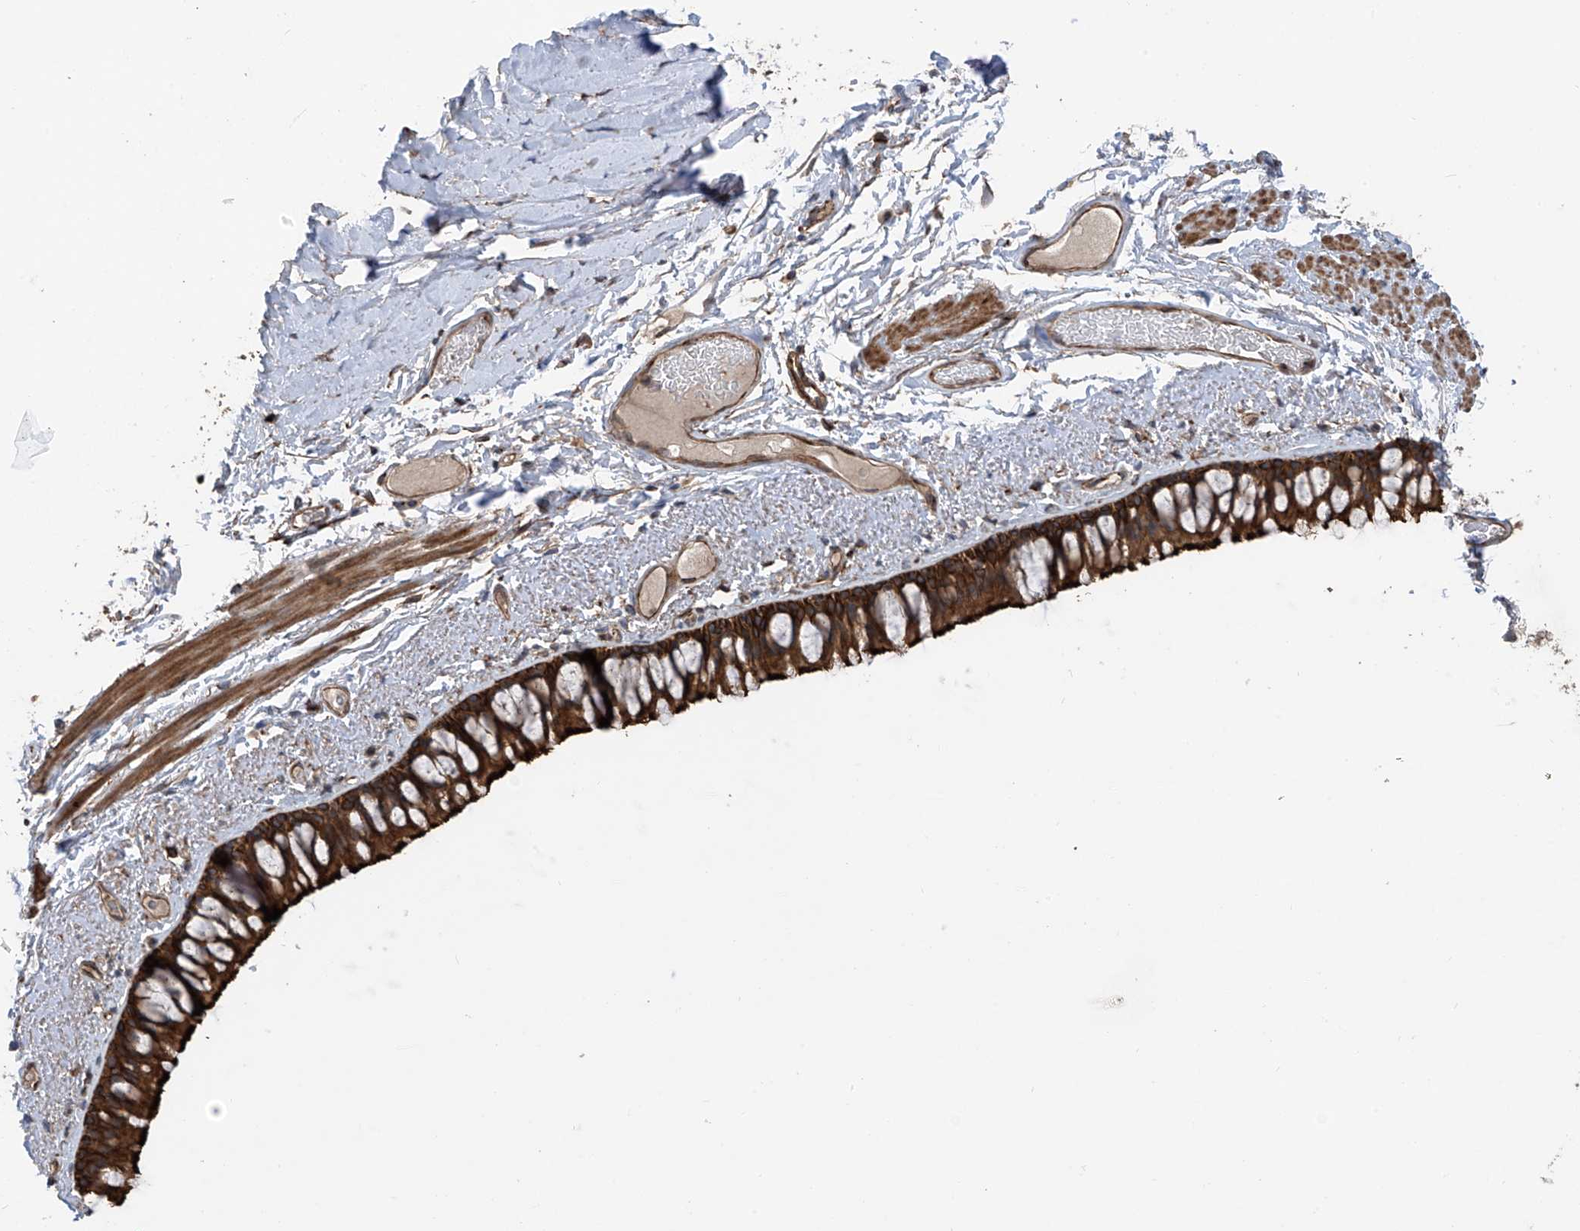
{"staining": {"intensity": "strong", "quantity": ">75%", "location": "cytoplasmic/membranous"}, "tissue": "bronchus", "cell_type": "Respiratory epithelial cells", "image_type": "normal", "snomed": [{"axis": "morphology", "description": "Normal tissue, NOS"}, {"axis": "topography", "description": "Cartilage tissue"}, {"axis": "topography", "description": "Bronchus"}], "caption": "Benign bronchus was stained to show a protein in brown. There is high levels of strong cytoplasmic/membranous staining in approximately >75% of respiratory epithelial cells.", "gene": "RPAIN", "patient": {"sex": "female", "age": 73}}